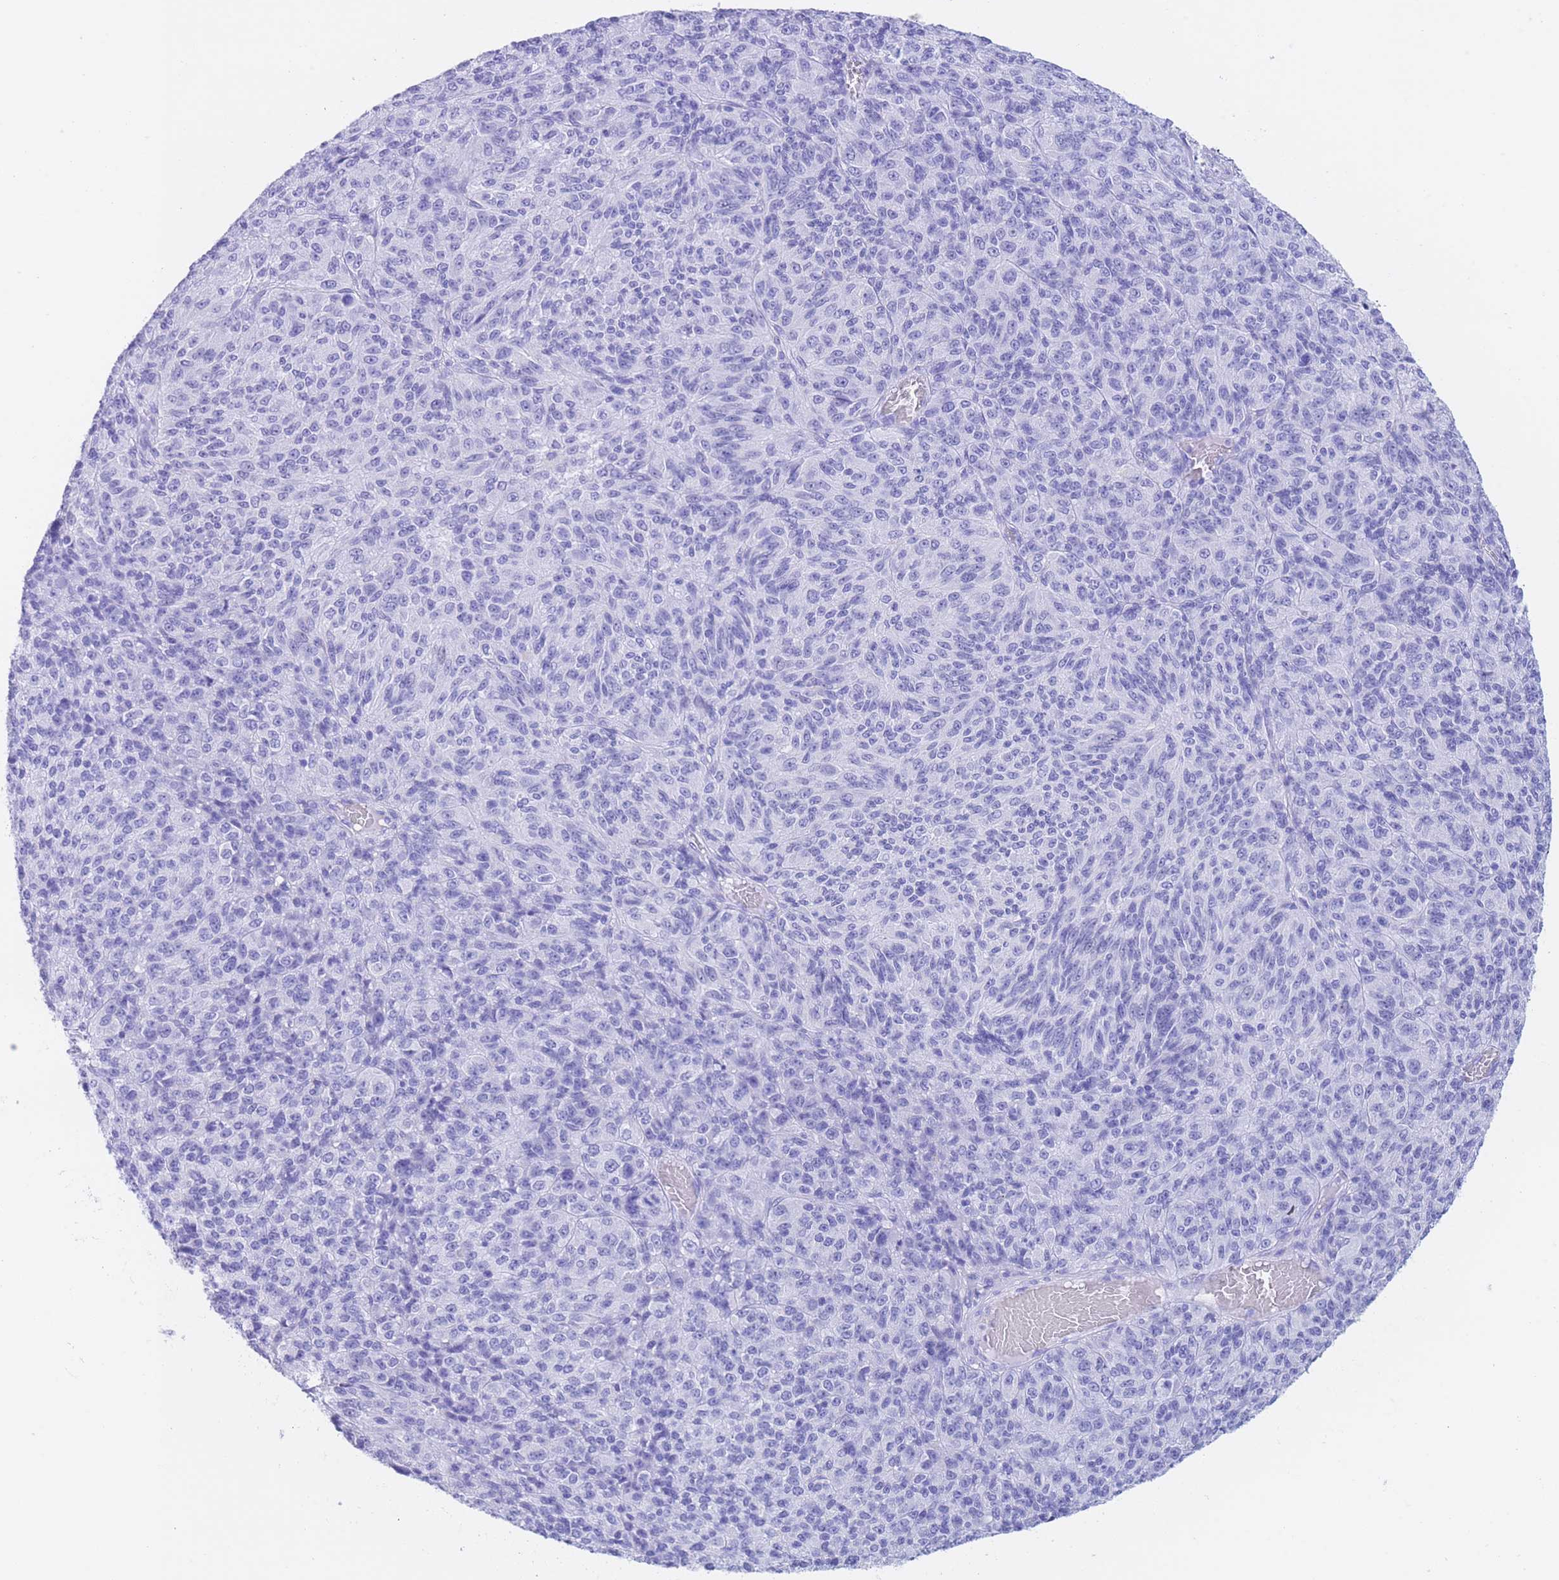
{"staining": {"intensity": "negative", "quantity": "none", "location": "none"}, "tissue": "melanoma", "cell_type": "Tumor cells", "image_type": "cancer", "snomed": [{"axis": "morphology", "description": "Malignant melanoma, Metastatic site"}, {"axis": "topography", "description": "Brain"}], "caption": "High power microscopy image of an IHC micrograph of melanoma, revealing no significant positivity in tumor cells.", "gene": "SLCO1B3", "patient": {"sex": "female", "age": 56}}